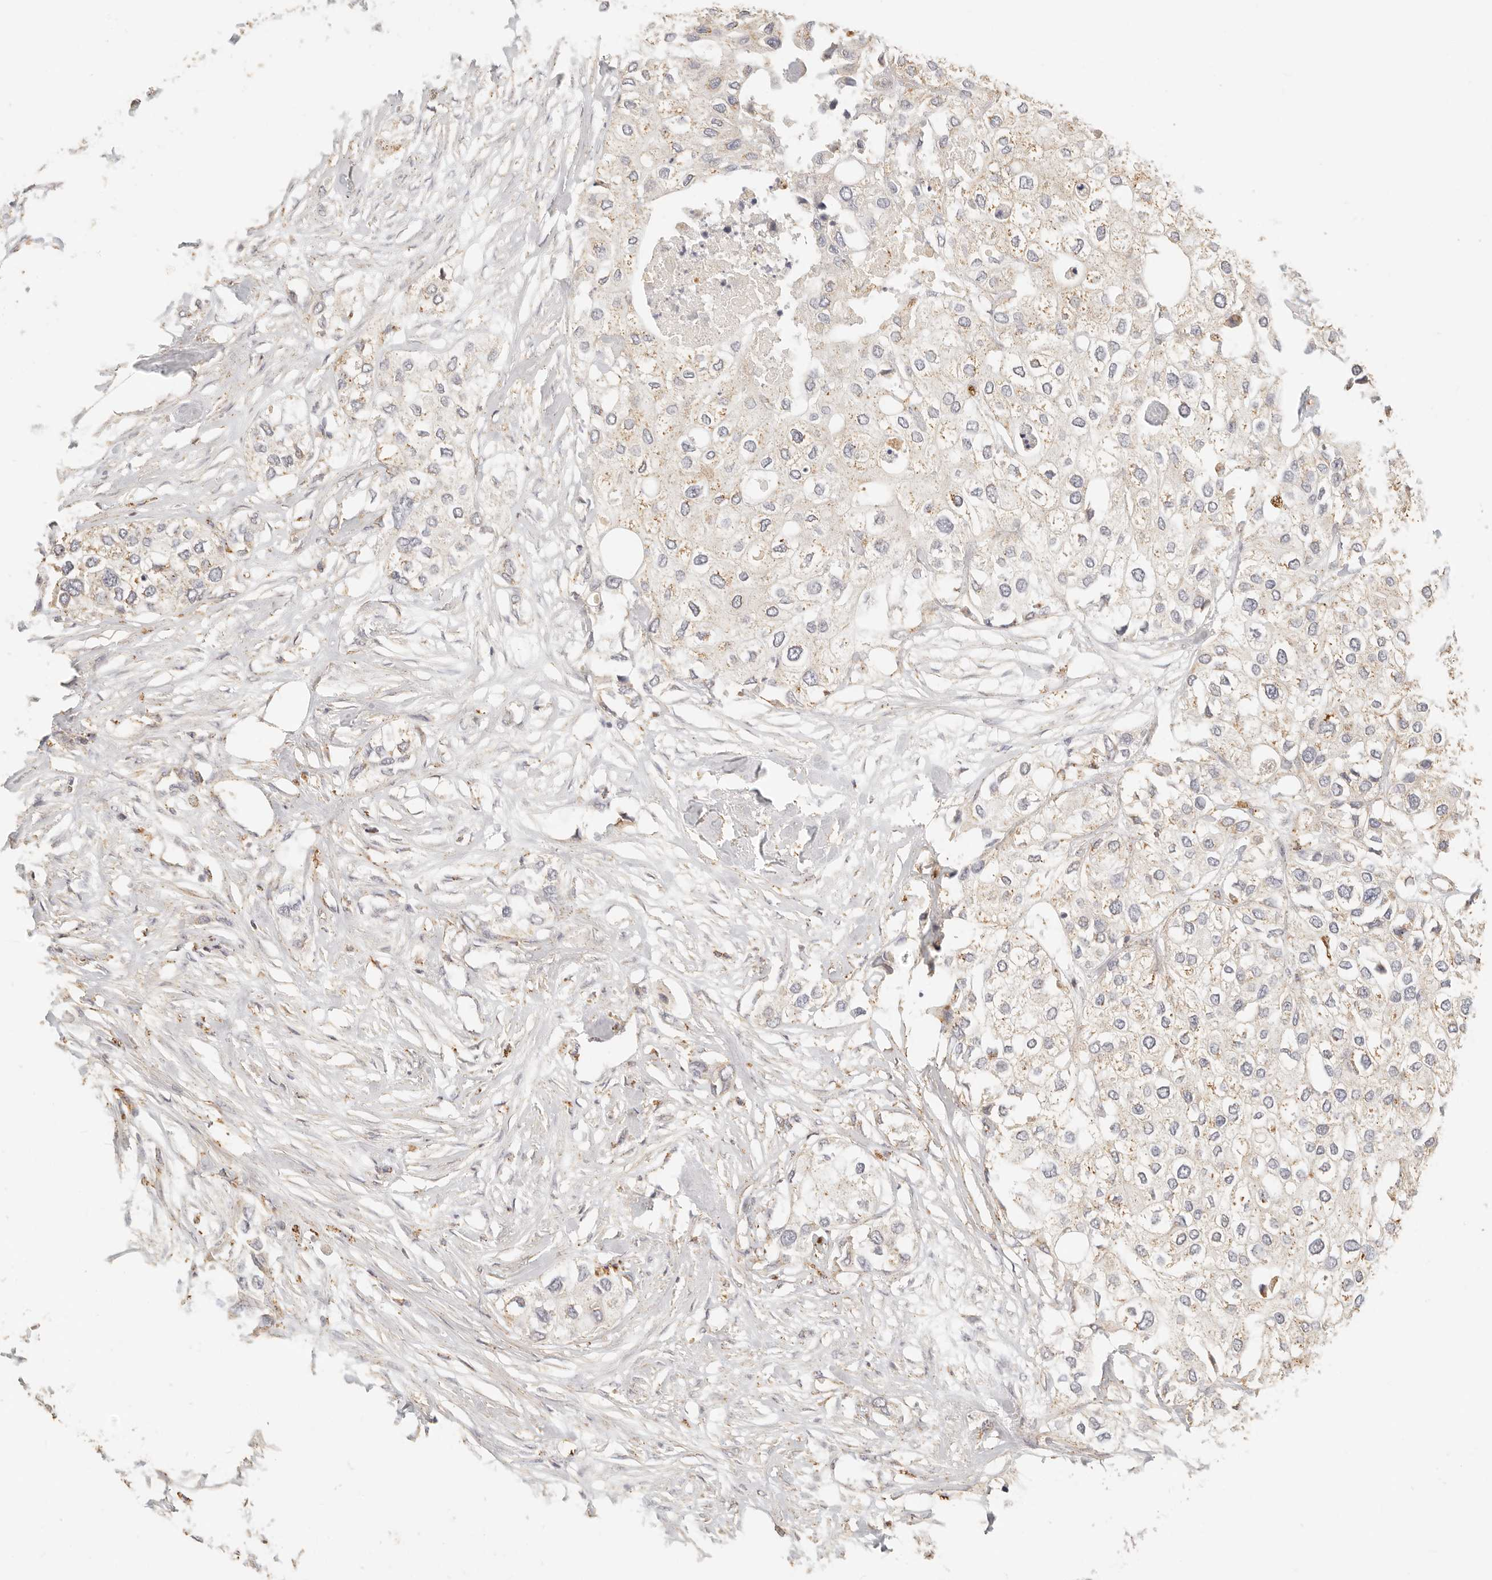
{"staining": {"intensity": "weak", "quantity": "<25%", "location": "cytoplasmic/membranous"}, "tissue": "urothelial cancer", "cell_type": "Tumor cells", "image_type": "cancer", "snomed": [{"axis": "morphology", "description": "Urothelial carcinoma, High grade"}, {"axis": "topography", "description": "Urinary bladder"}], "caption": "Photomicrograph shows no protein expression in tumor cells of urothelial cancer tissue.", "gene": "CNMD", "patient": {"sex": "male", "age": 64}}